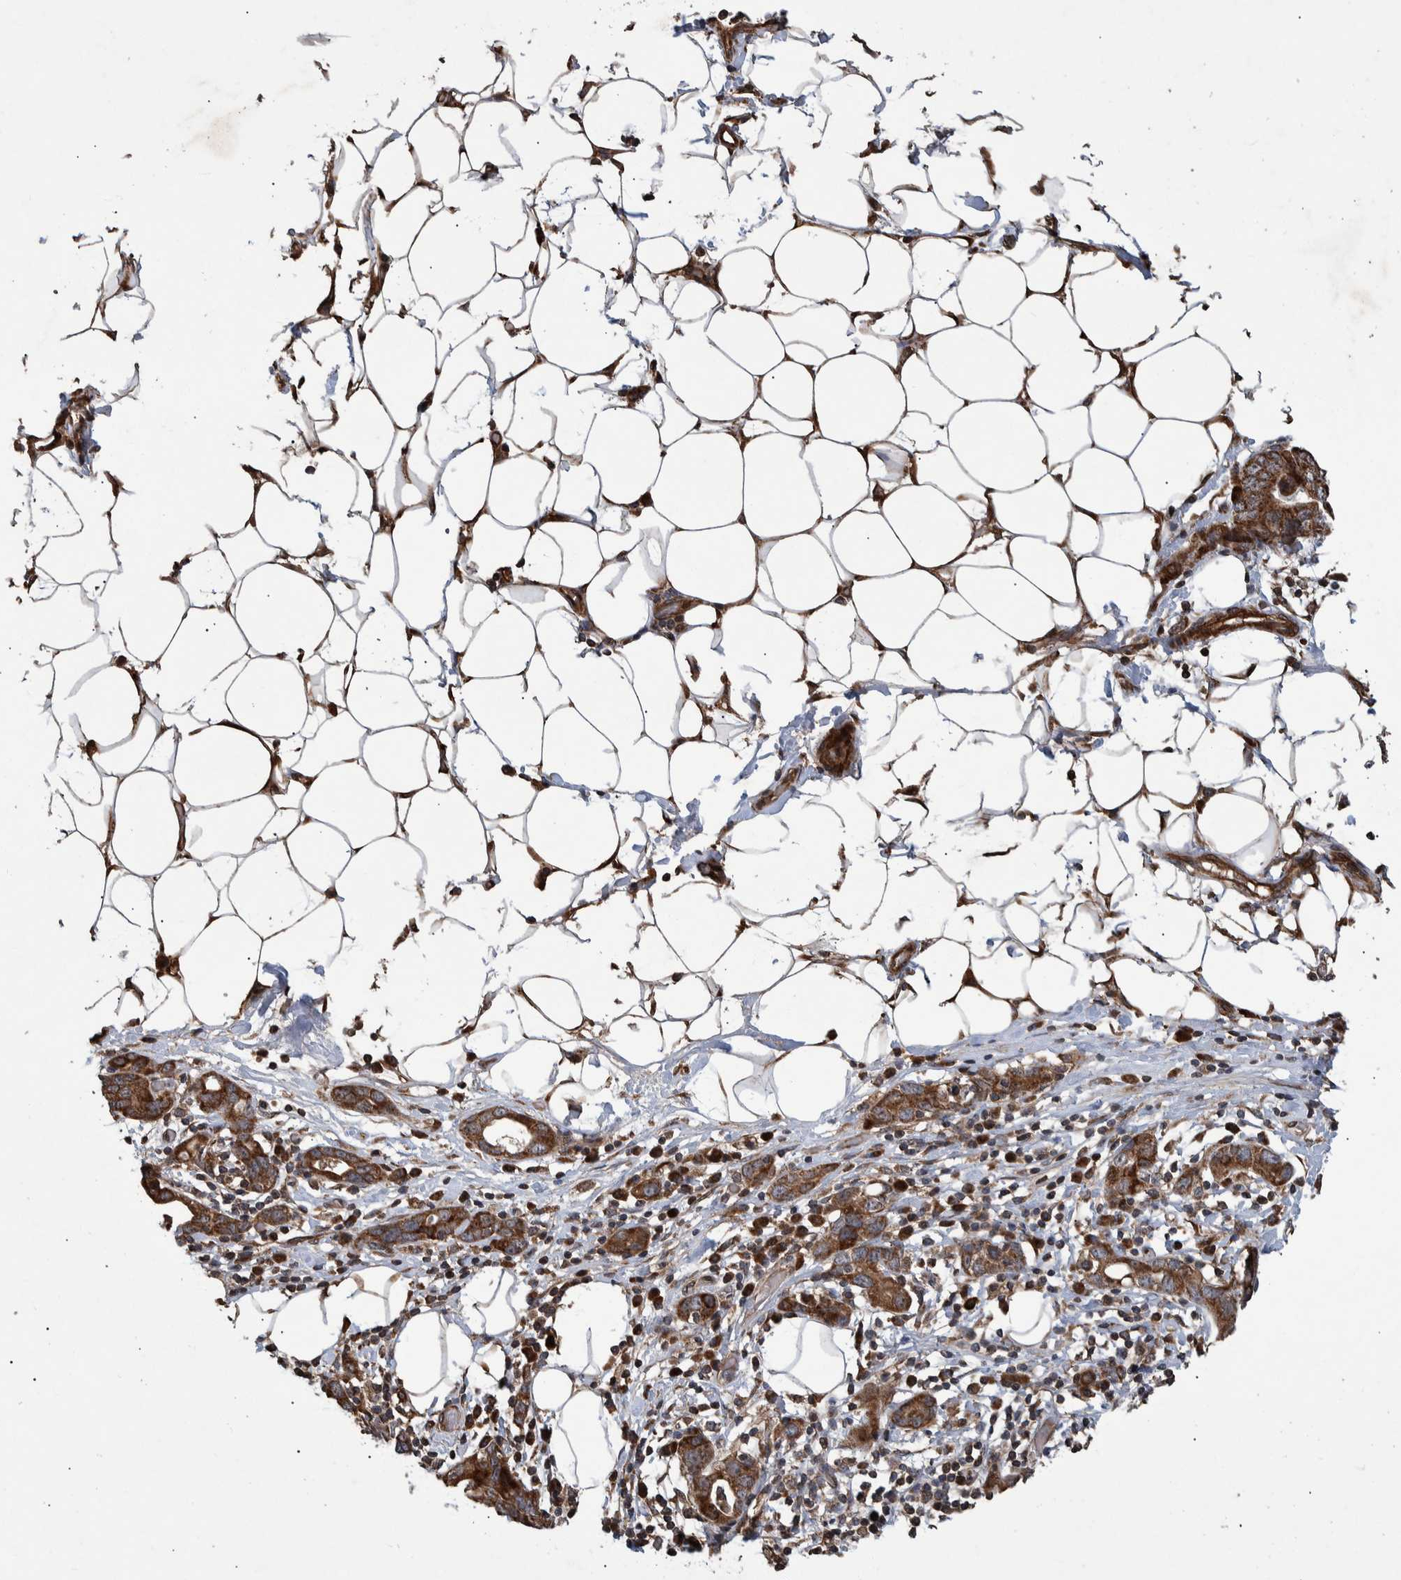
{"staining": {"intensity": "moderate", "quantity": ">75%", "location": "cytoplasmic/membranous"}, "tissue": "stomach cancer", "cell_type": "Tumor cells", "image_type": "cancer", "snomed": [{"axis": "morphology", "description": "Adenocarcinoma, NOS"}, {"axis": "topography", "description": "Stomach, lower"}], "caption": "A photomicrograph showing moderate cytoplasmic/membranous positivity in approximately >75% of tumor cells in stomach cancer (adenocarcinoma), as visualized by brown immunohistochemical staining.", "gene": "B3GNTL1", "patient": {"sex": "female", "age": 93}}